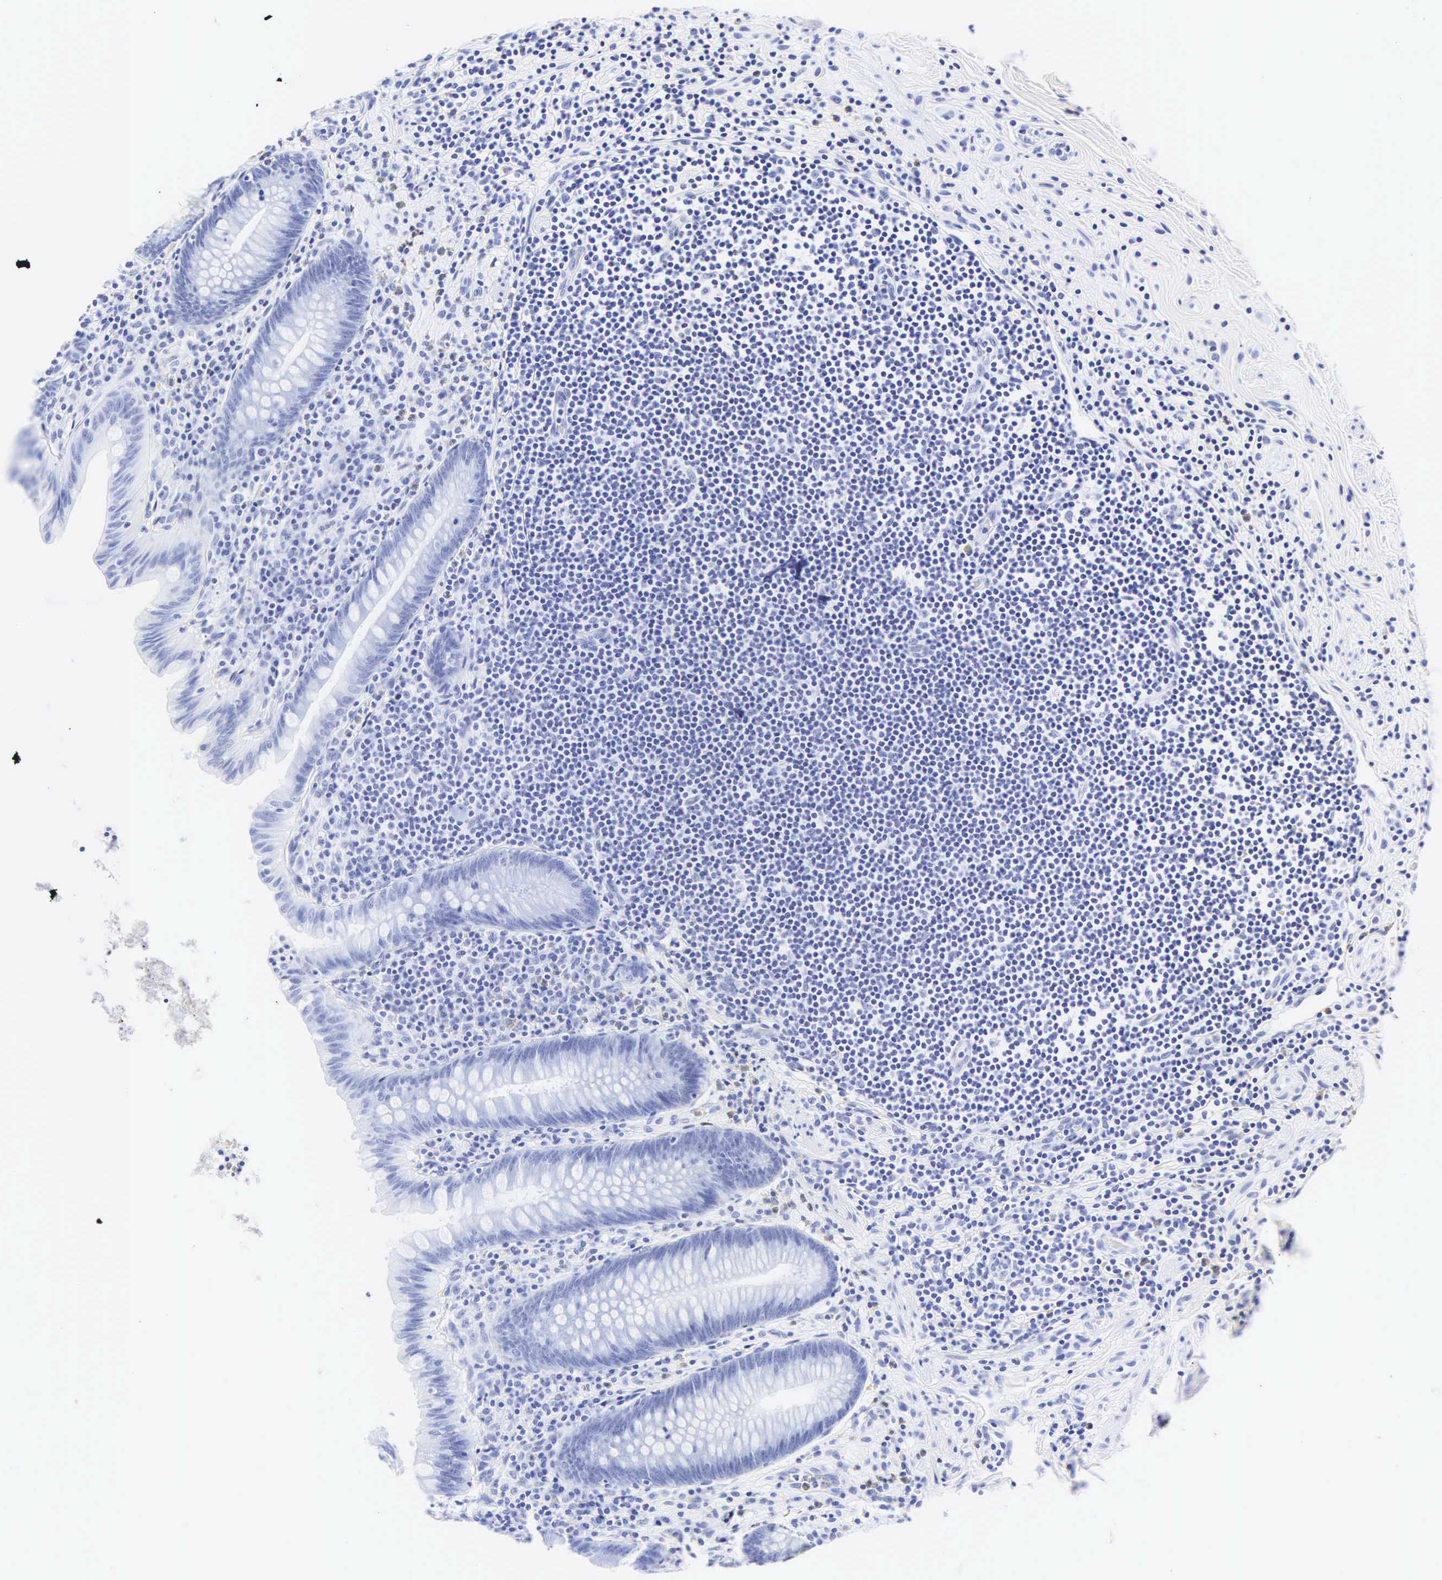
{"staining": {"intensity": "negative", "quantity": "none", "location": "none"}, "tissue": "appendix", "cell_type": "Glandular cells", "image_type": "normal", "snomed": [{"axis": "morphology", "description": "Normal tissue, NOS"}, {"axis": "topography", "description": "Appendix"}], "caption": "Glandular cells show no significant protein expression in normal appendix. (Brightfield microscopy of DAB immunohistochemistry at high magnification).", "gene": "CGB3", "patient": {"sex": "male", "age": 41}}